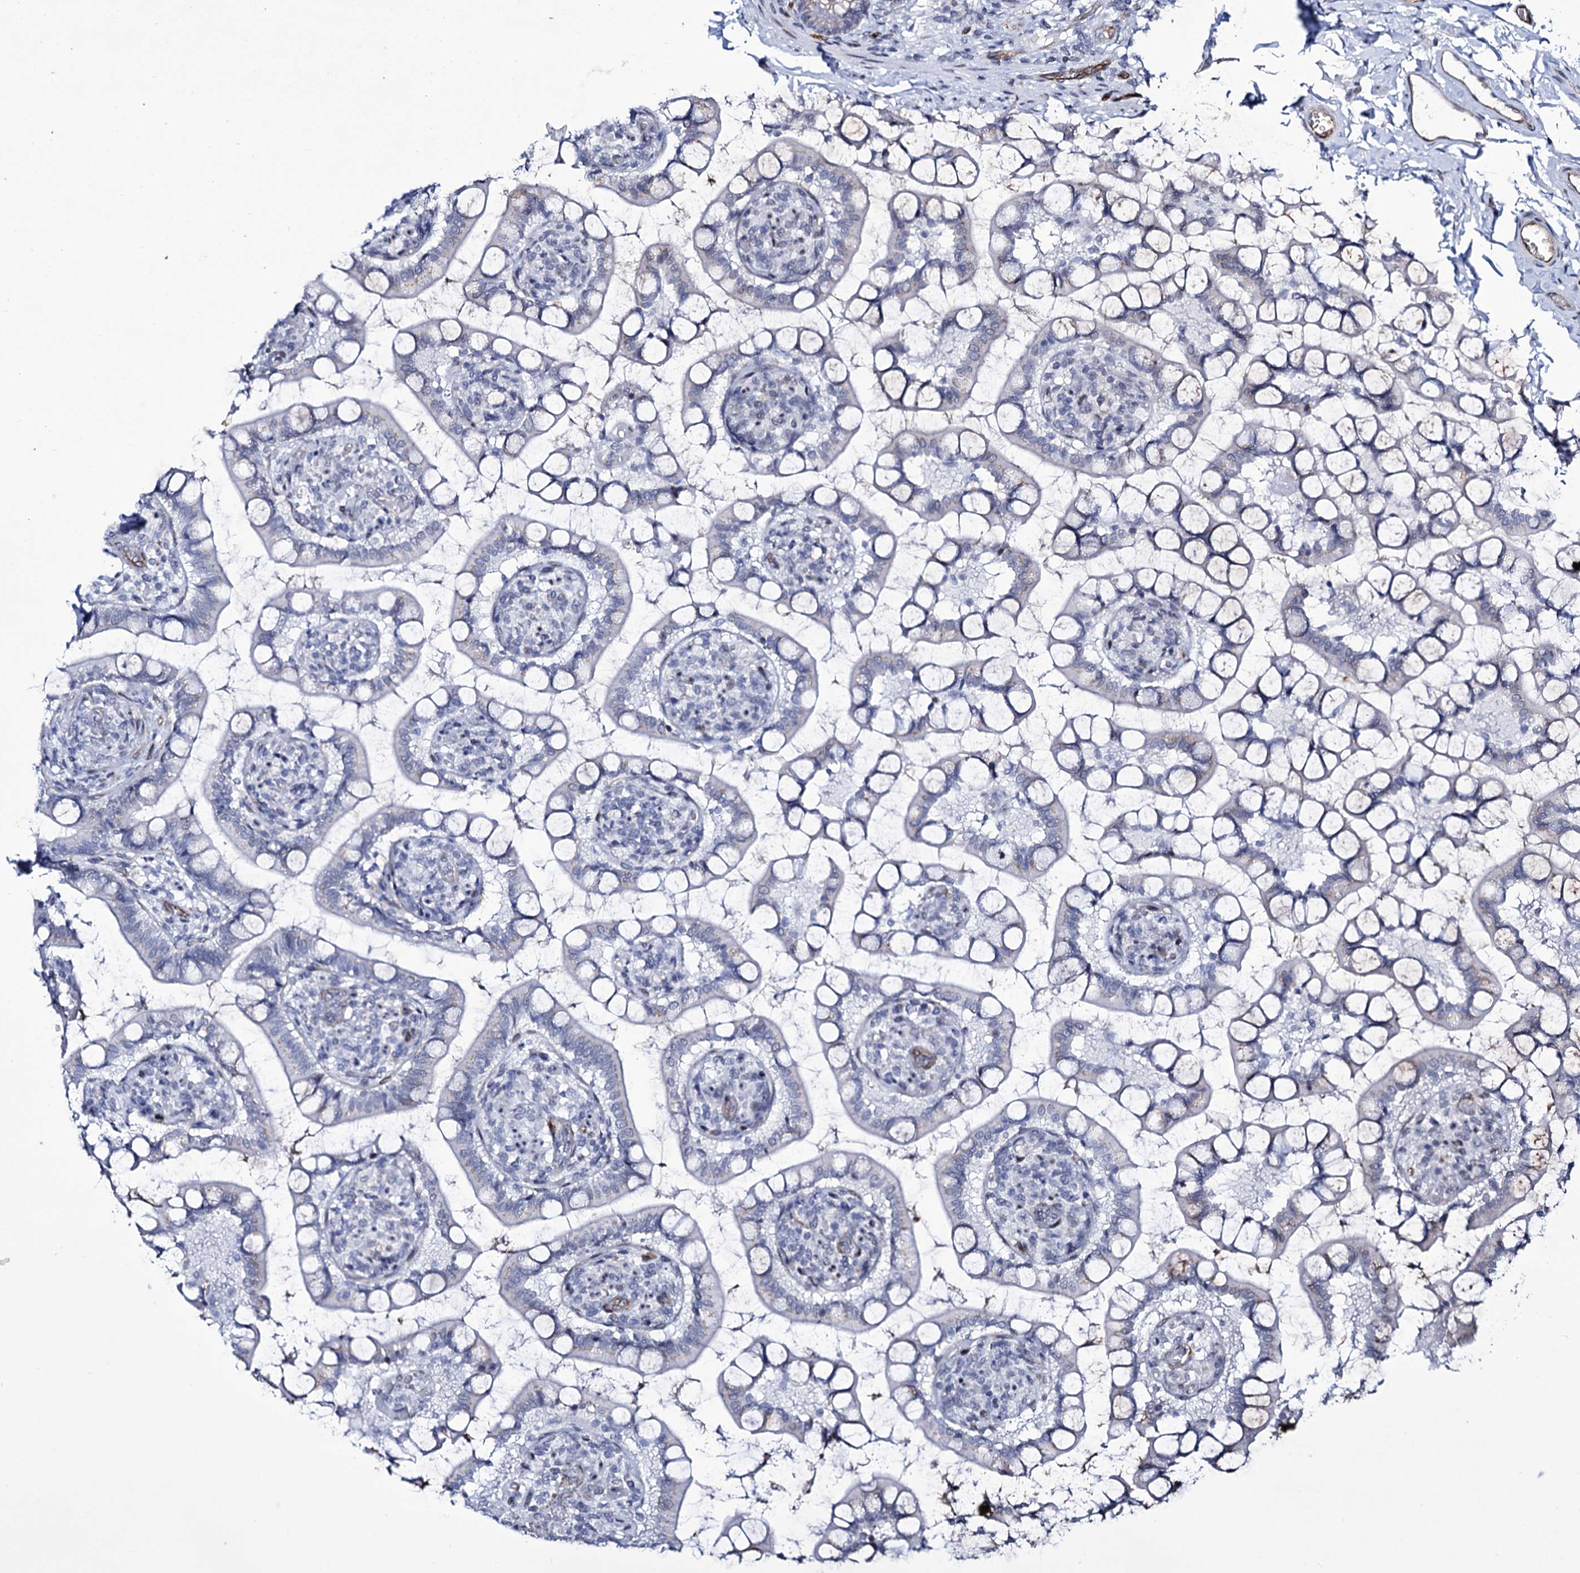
{"staining": {"intensity": "negative", "quantity": "none", "location": "none"}, "tissue": "small intestine", "cell_type": "Glandular cells", "image_type": "normal", "snomed": [{"axis": "morphology", "description": "Normal tissue, NOS"}, {"axis": "topography", "description": "Small intestine"}], "caption": "The immunohistochemistry micrograph has no significant expression in glandular cells of small intestine. The staining was performed using DAB (3,3'-diaminobenzidine) to visualize the protein expression in brown, while the nuclei were stained in blue with hematoxylin (Magnification: 20x).", "gene": "ZC3H12C", "patient": {"sex": "male", "age": 52}}